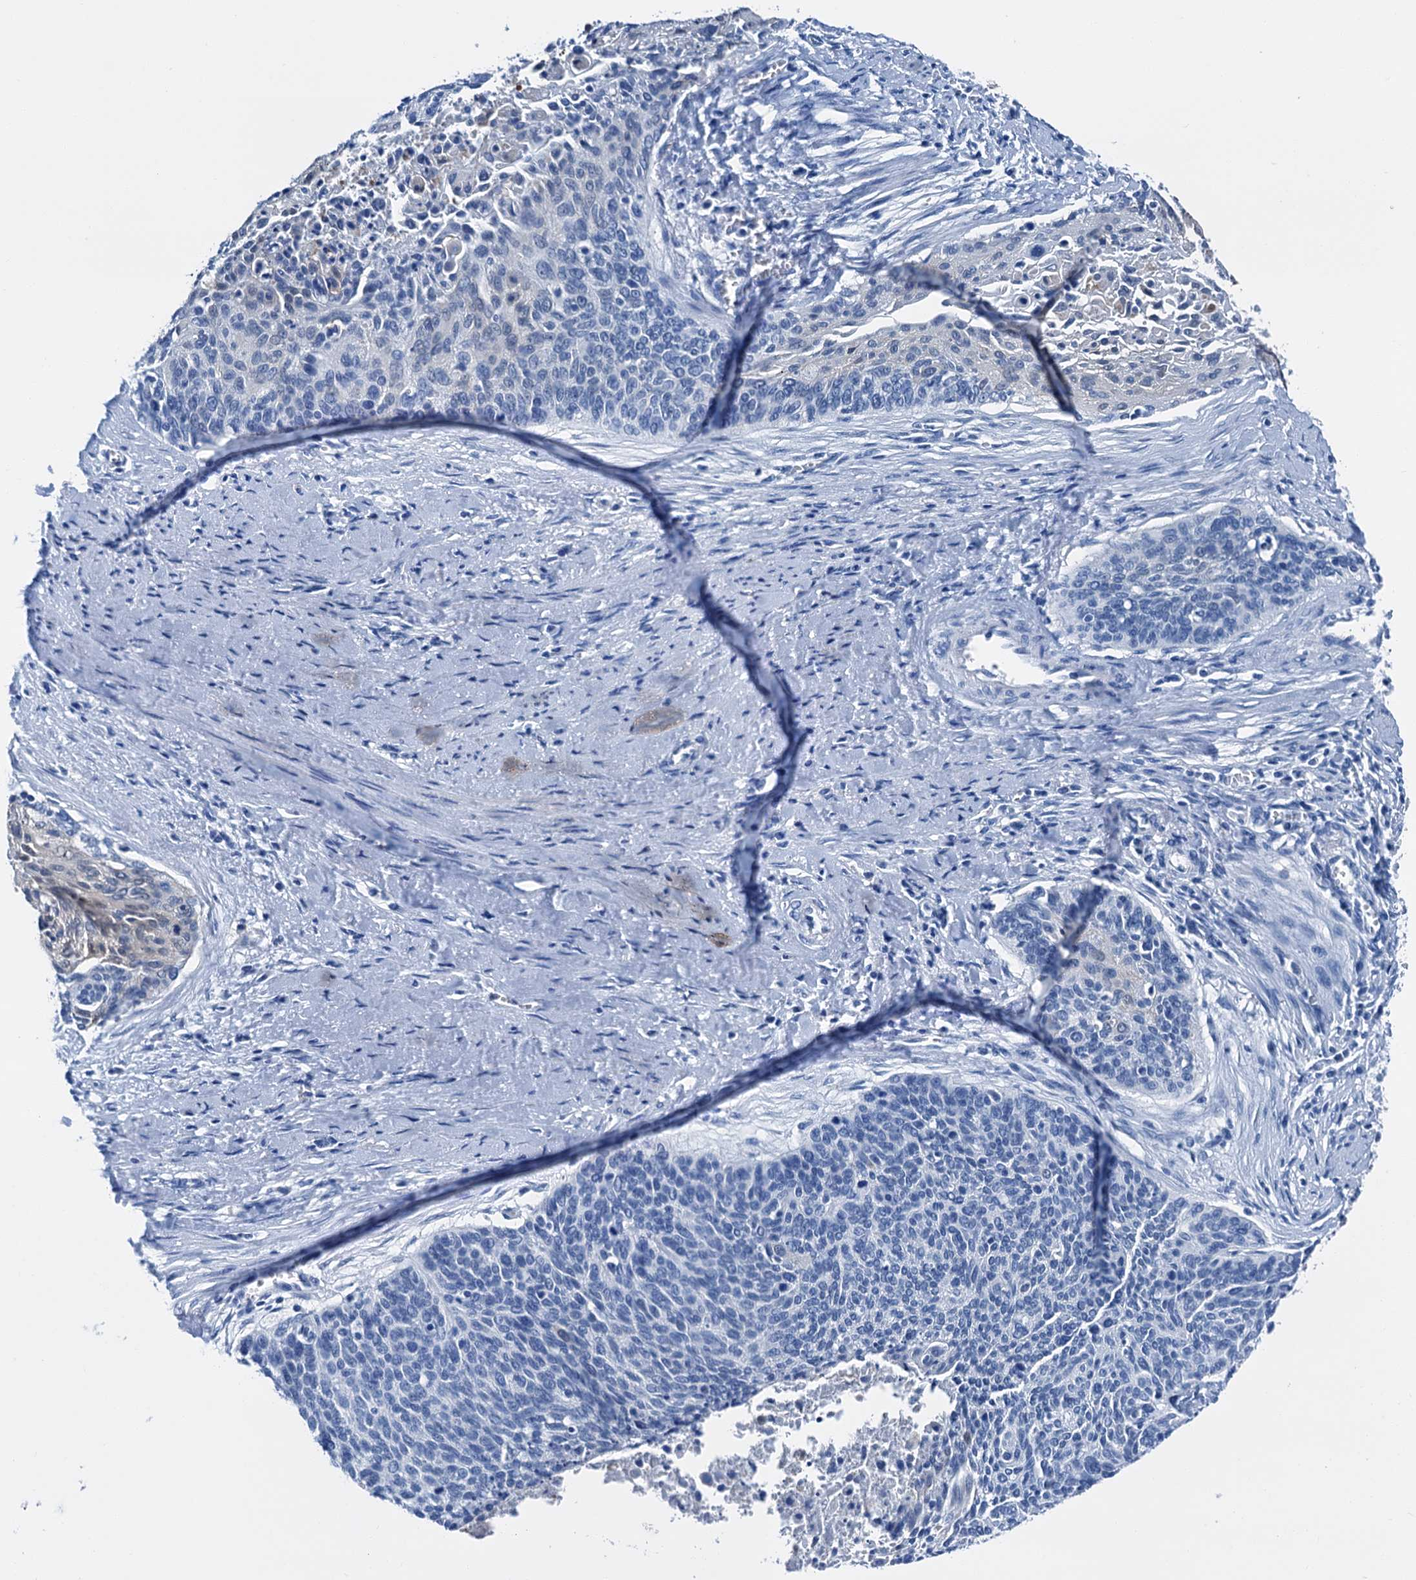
{"staining": {"intensity": "negative", "quantity": "none", "location": "none"}, "tissue": "cervical cancer", "cell_type": "Tumor cells", "image_type": "cancer", "snomed": [{"axis": "morphology", "description": "Squamous cell carcinoma, NOS"}, {"axis": "topography", "description": "Cervix"}], "caption": "Image shows no protein positivity in tumor cells of cervical cancer tissue. Nuclei are stained in blue.", "gene": "CBLN3", "patient": {"sex": "female", "age": 55}}